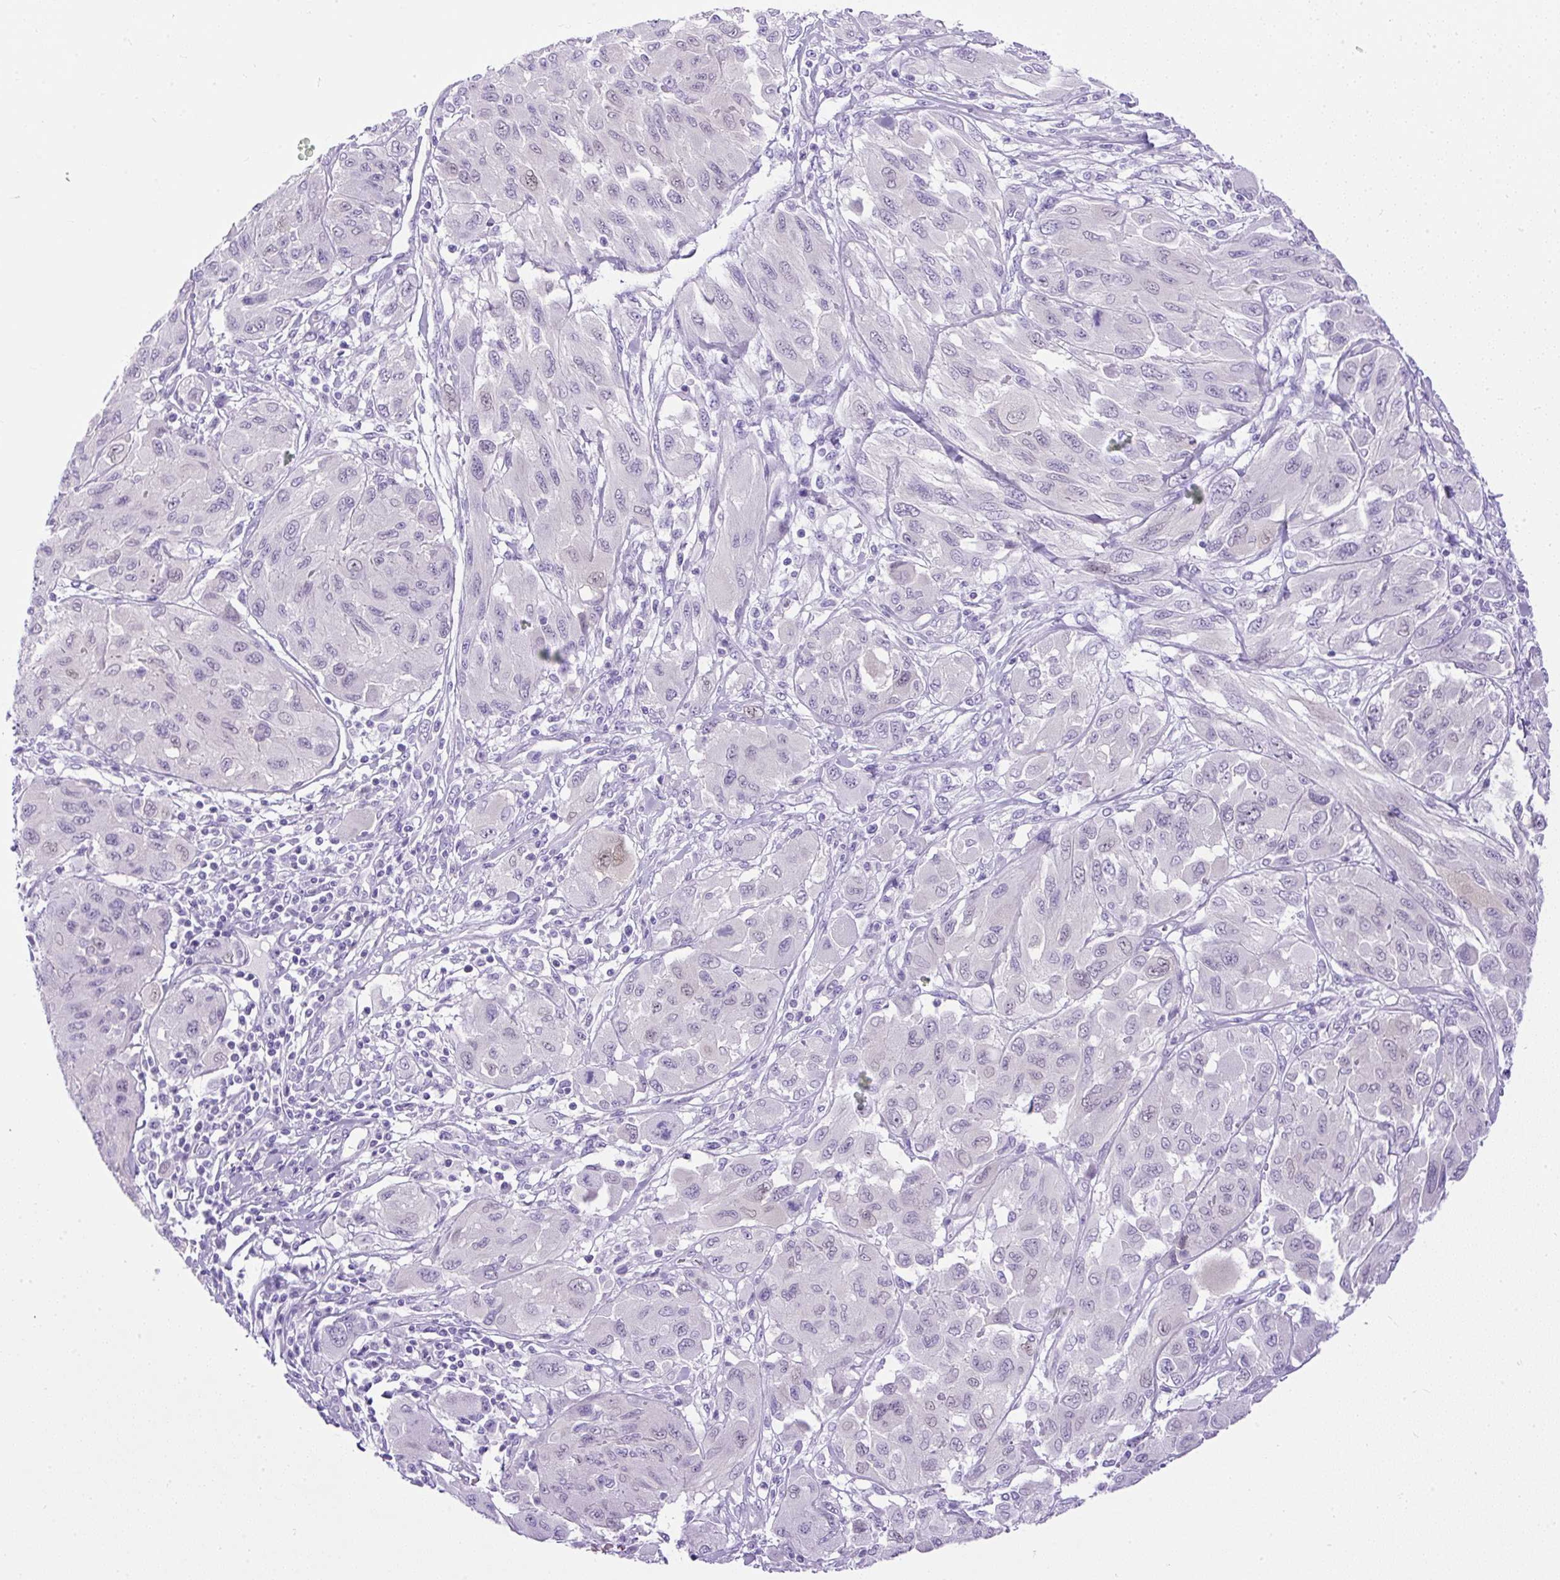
{"staining": {"intensity": "negative", "quantity": "none", "location": "none"}, "tissue": "melanoma", "cell_type": "Tumor cells", "image_type": "cancer", "snomed": [{"axis": "morphology", "description": "Malignant melanoma, NOS"}, {"axis": "topography", "description": "Skin"}], "caption": "Immunohistochemistry (IHC) of human melanoma reveals no staining in tumor cells. Nuclei are stained in blue.", "gene": "UPP1", "patient": {"sex": "female", "age": 91}}